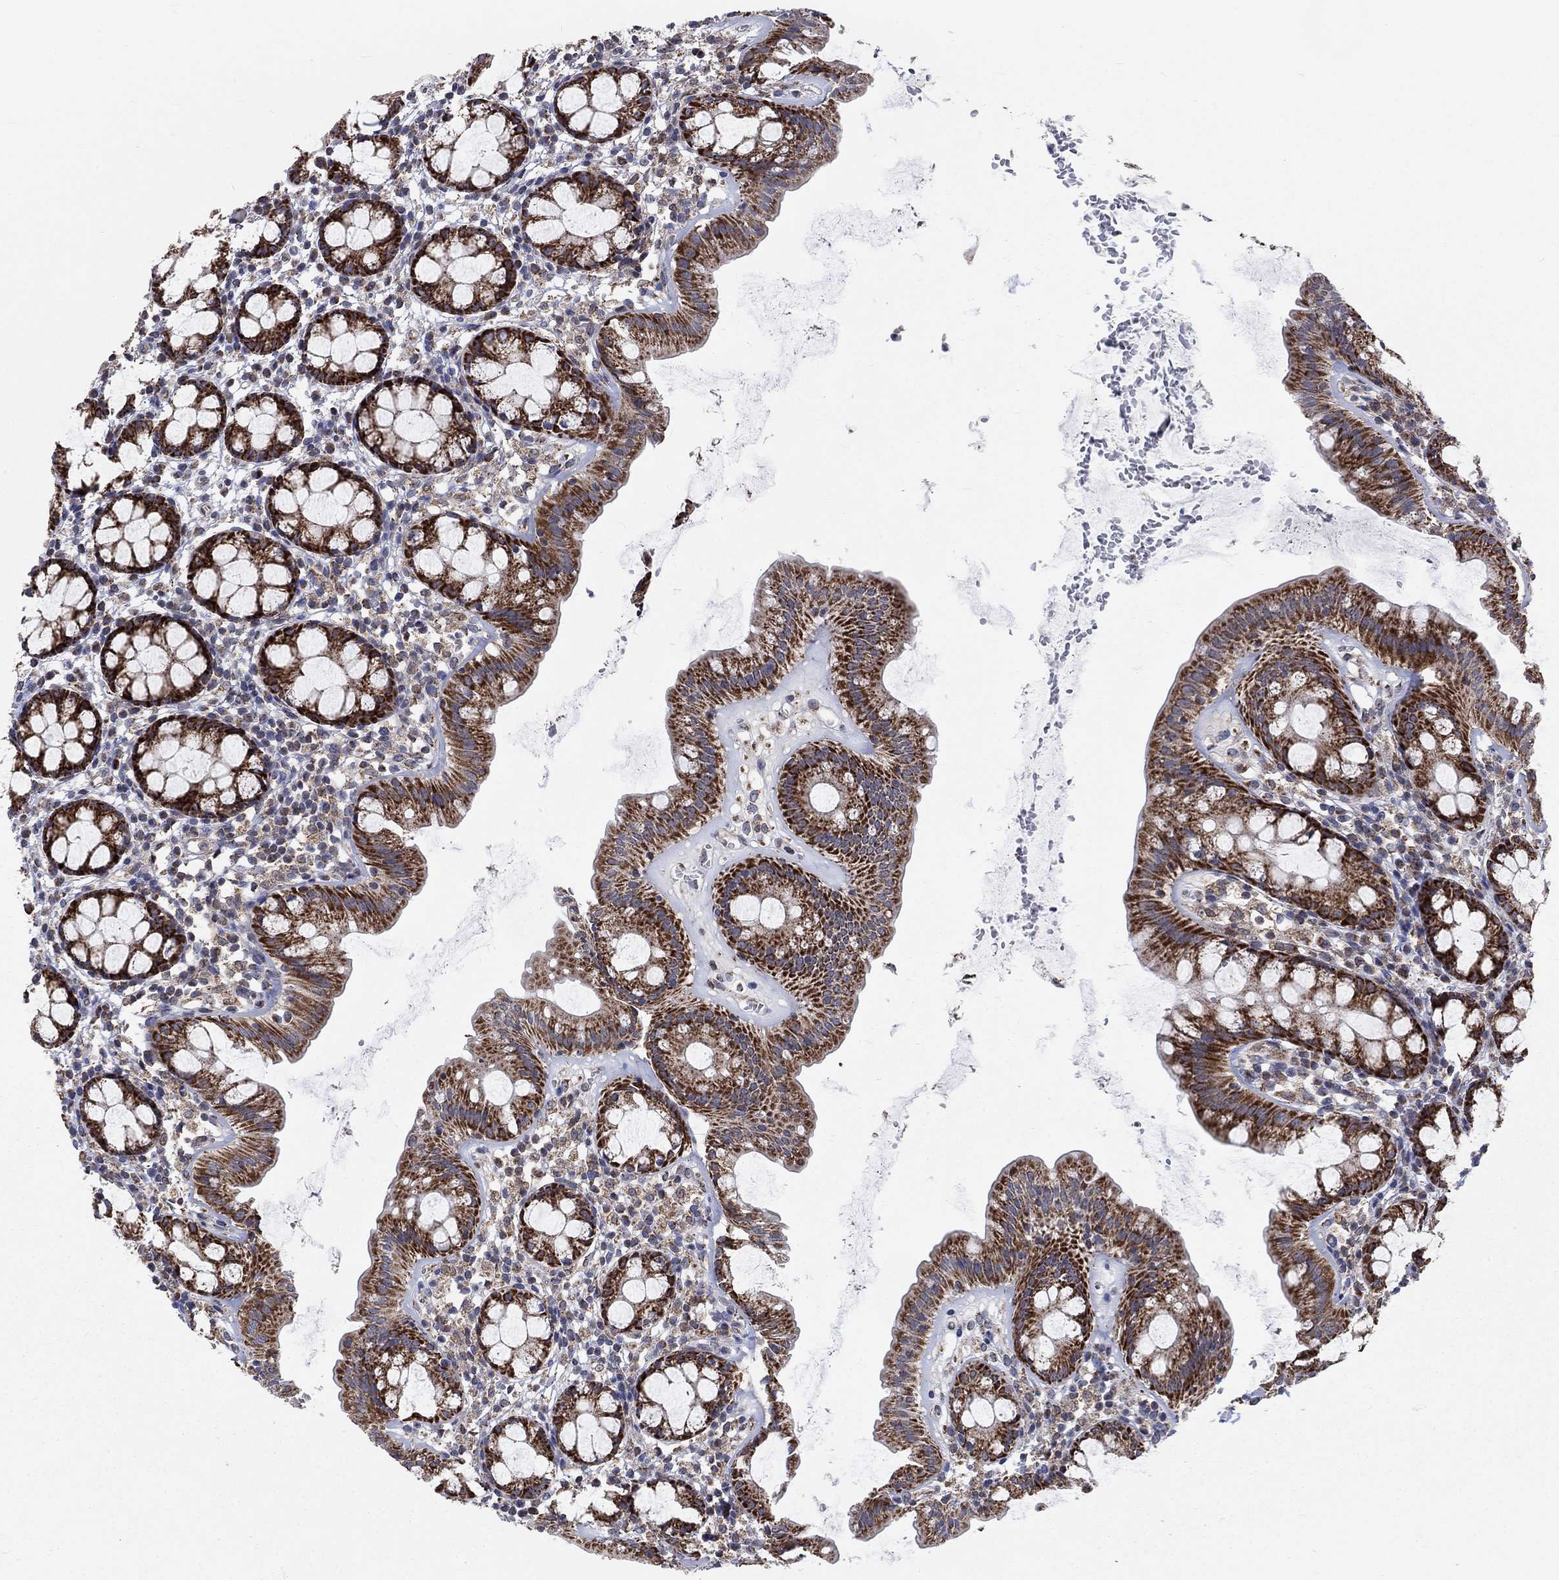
{"staining": {"intensity": "strong", "quantity": ">75%", "location": "cytoplasmic/membranous"}, "tissue": "rectum", "cell_type": "Glandular cells", "image_type": "normal", "snomed": [{"axis": "morphology", "description": "Normal tissue, NOS"}, {"axis": "topography", "description": "Rectum"}], "caption": "A micrograph of rectum stained for a protein demonstrates strong cytoplasmic/membranous brown staining in glandular cells. The staining was performed using DAB, with brown indicating positive protein expression. Nuclei are stained blue with hematoxylin.", "gene": "NME7", "patient": {"sex": "male", "age": 57}}